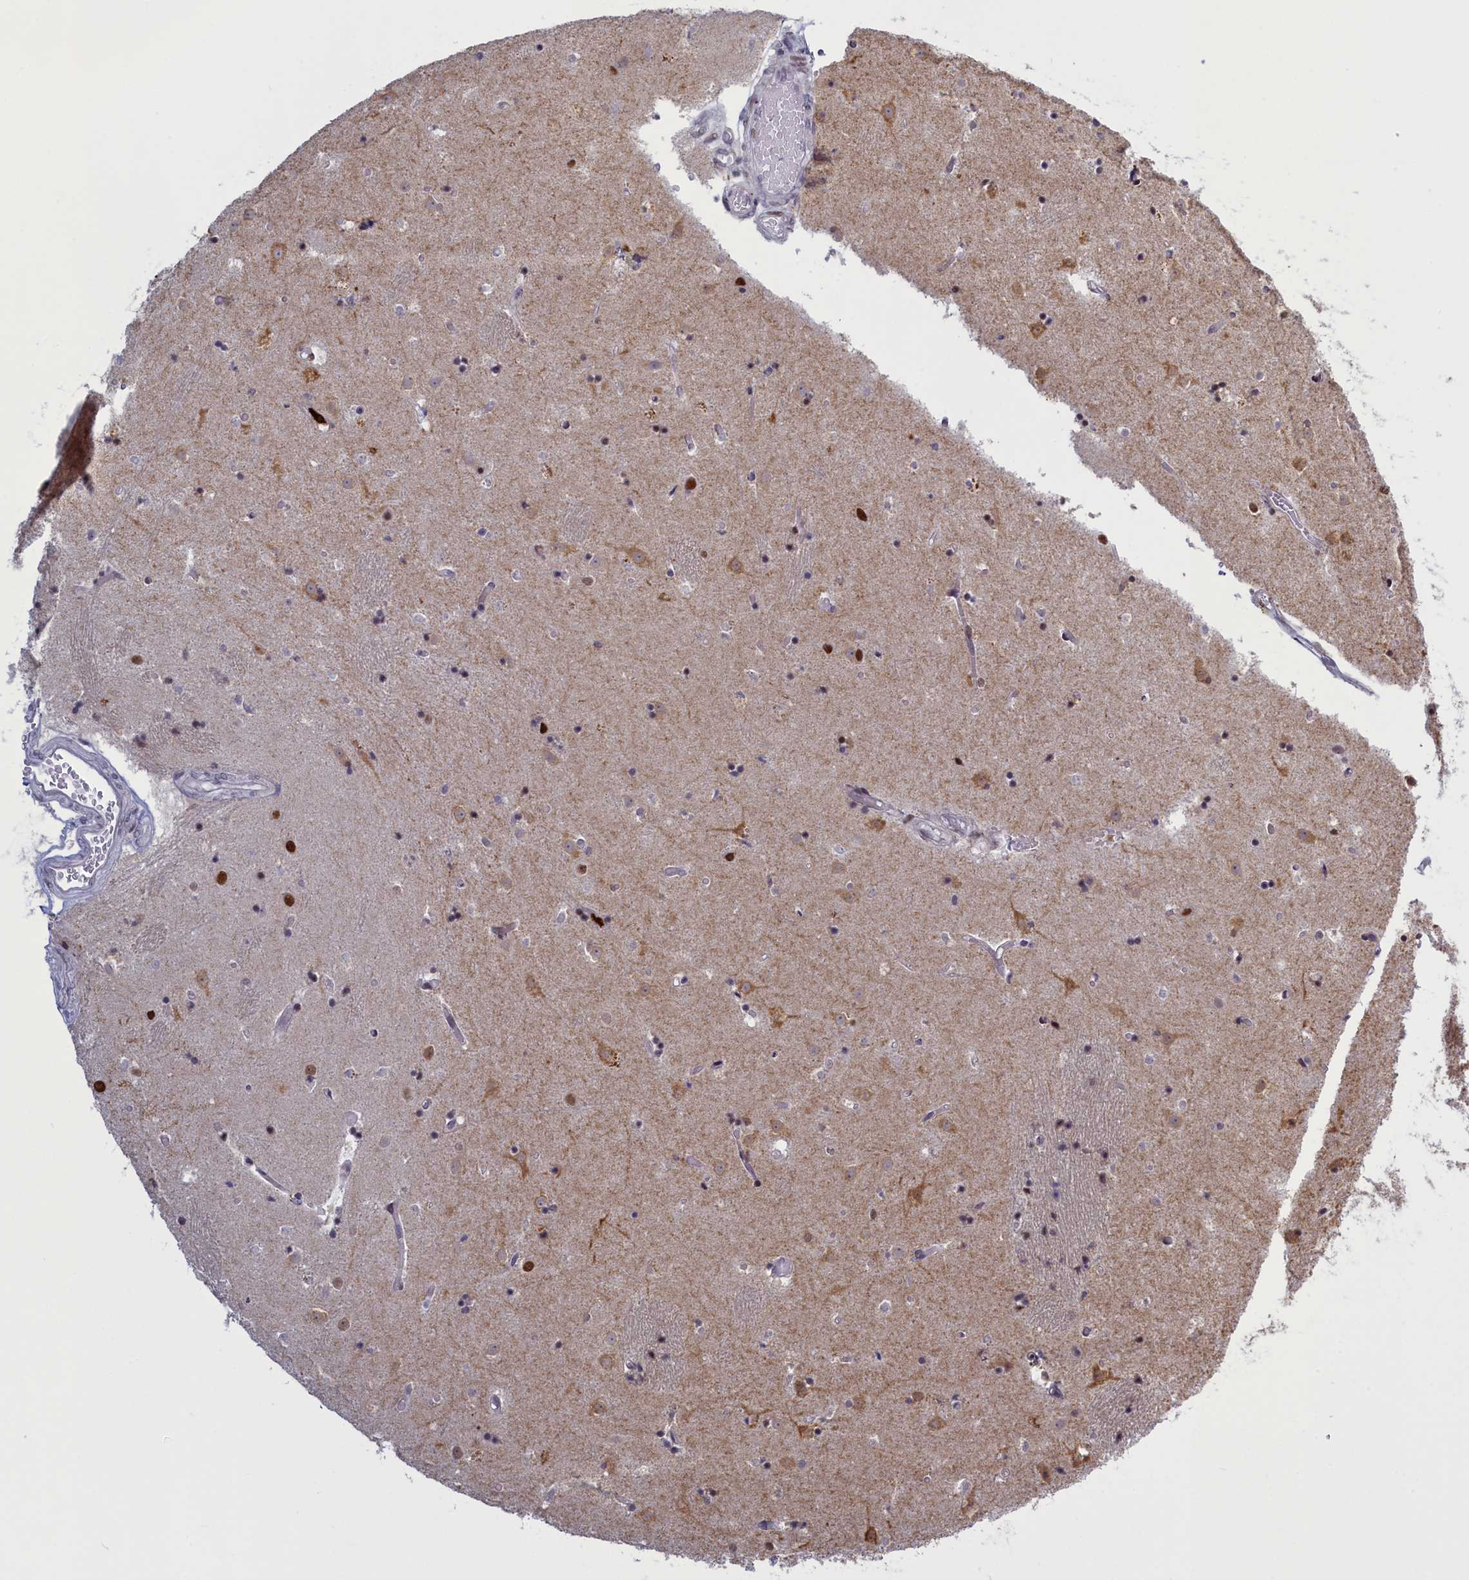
{"staining": {"intensity": "moderate", "quantity": "<25%", "location": "nuclear"}, "tissue": "caudate", "cell_type": "Glial cells", "image_type": "normal", "snomed": [{"axis": "morphology", "description": "Normal tissue, NOS"}, {"axis": "topography", "description": "Lateral ventricle wall"}], "caption": "IHC (DAB) staining of unremarkable human caudate exhibits moderate nuclear protein positivity in about <25% of glial cells.", "gene": "ATF7IP2", "patient": {"sex": "female", "age": 52}}